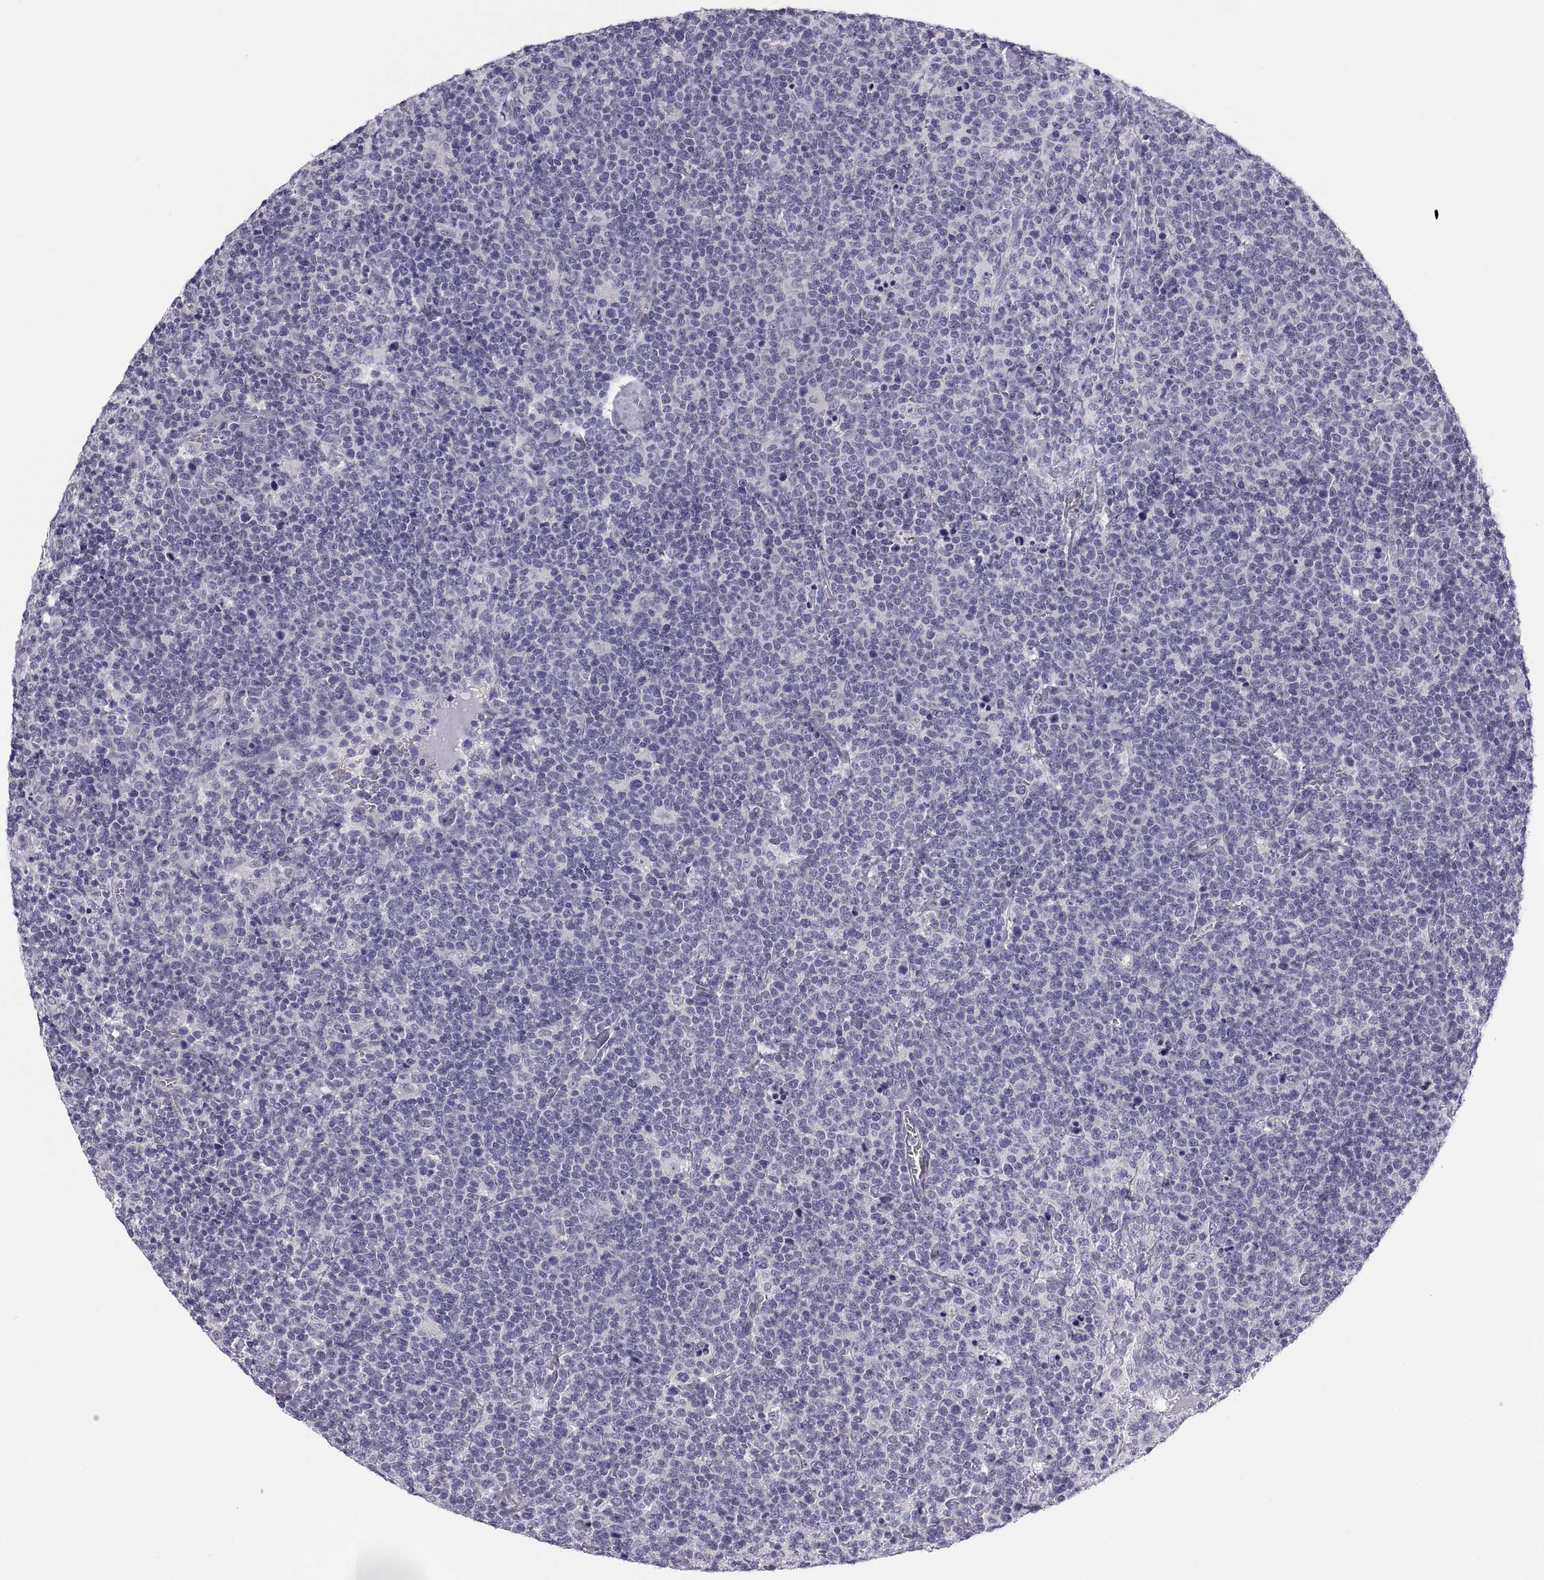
{"staining": {"intensity": "negative", "quantity": "none", "location": "none"}, "tissue": "lymphoma", "cell_type": "Tumor cells", "image_type": "cancer", "snomed": [{"axis": "morphology", "description": "Malignant lymphoma, non-Hodgkin's type, High grade"}, {"axis": "topography", "description": "Lymph node"}], "caption": "An IHC histopathology image of malignant lymphoma, non-Hodgkin's type (high-grade) is shown. There is no staining in tumor cells of malignant lymphoma, non-Hodgkin's type (high-grade).", "gene": "STRC", "patient": {"sex": "male", "age": 61}}